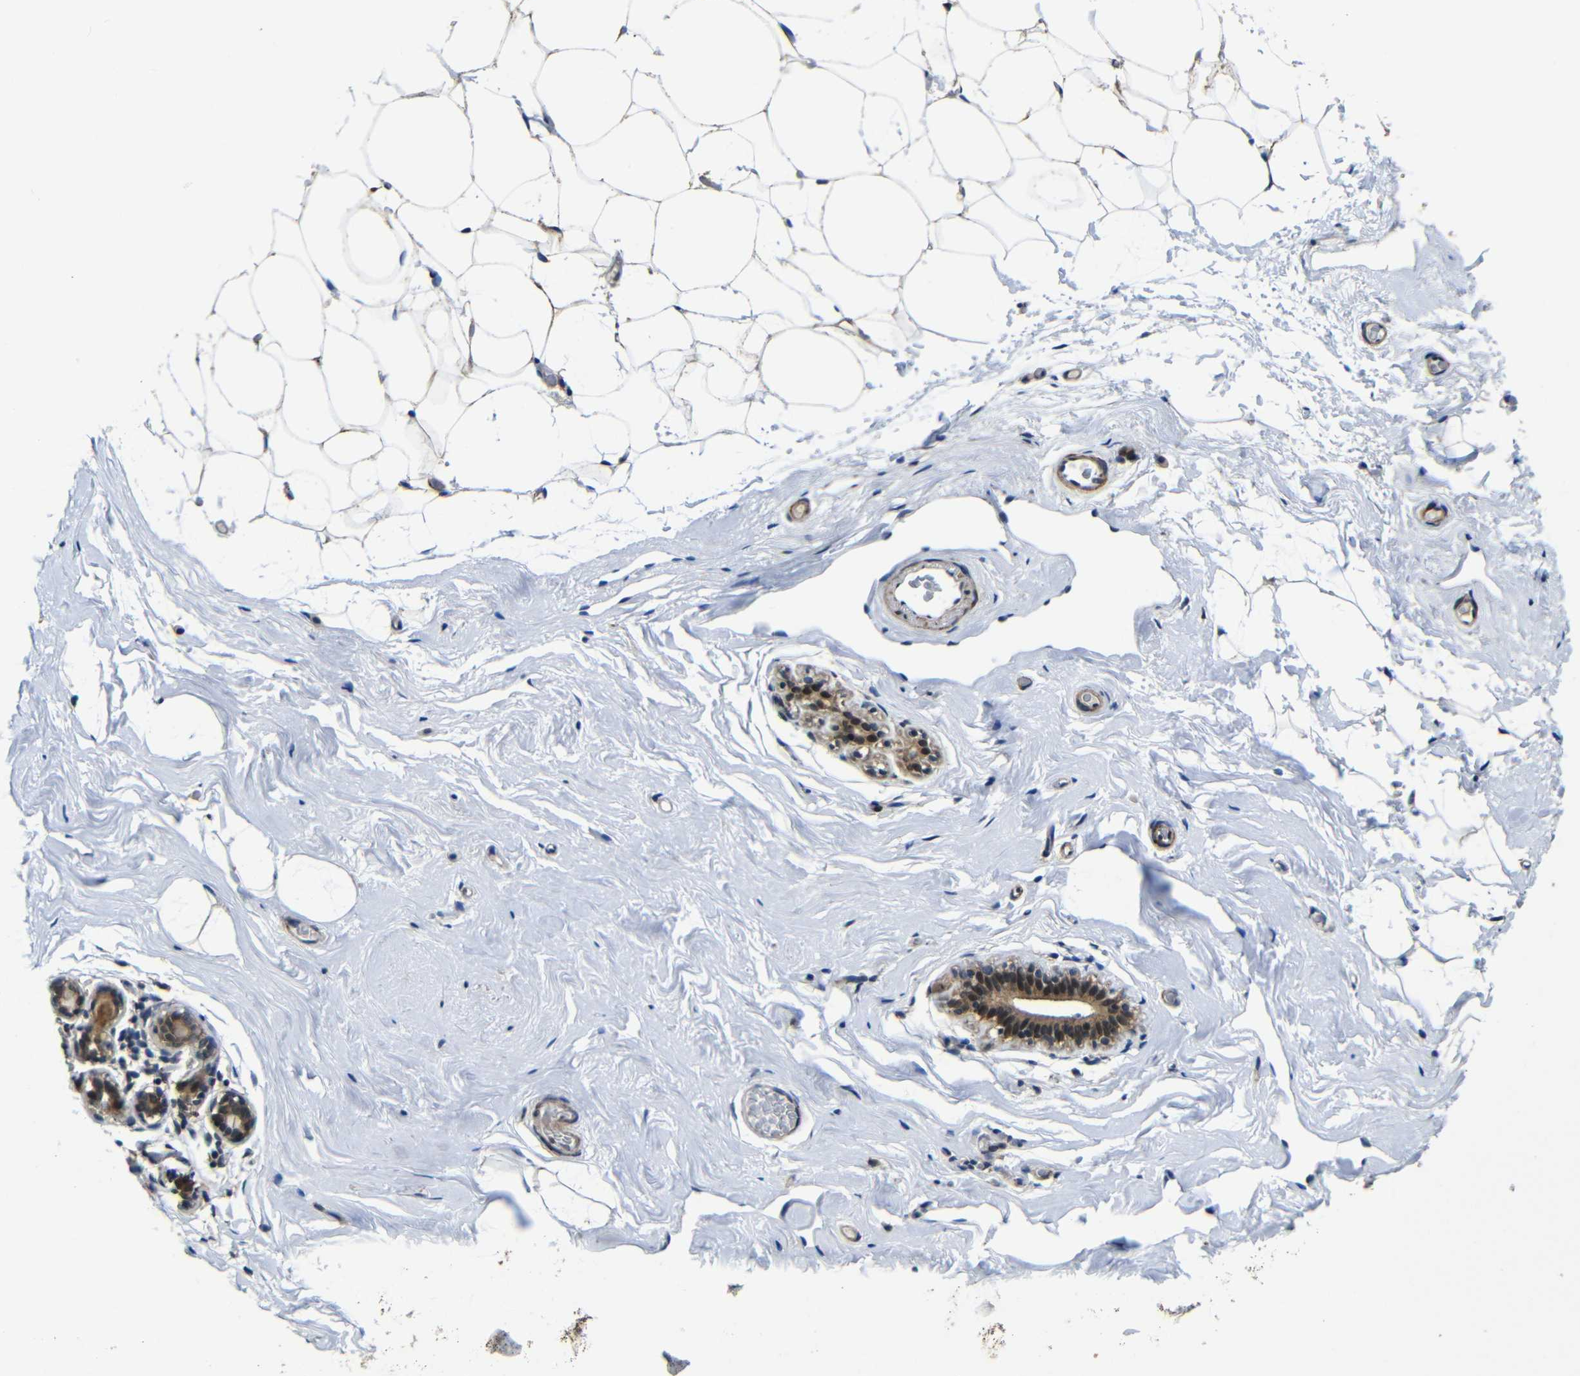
{"staining": {"intensity": "moderate", "quantity": ">75%", "location": "cytoplasmic/membranous"}, "tissue": "breast", "cell_type": "Adipocytes", "image_type": "normal", "snomed": [{"axis": "morphology", "description": "Normal tissue, NOS"}, {"axis": "topography", "description": "Breast"}], "caption": "DAB immunohistochemical staining of normal breast shows moderate cytoplasmic/membranous protein positivity in approximately >75% of adipocytes. The staining is performed using DAB (3,3'-diaminobenzidine) brown chromogen to label protein expression. The nuclei are counter-stained blue using hematoxylin.", "gene": "FAM172A", "patient": {"sex": "female", "age": 75}}